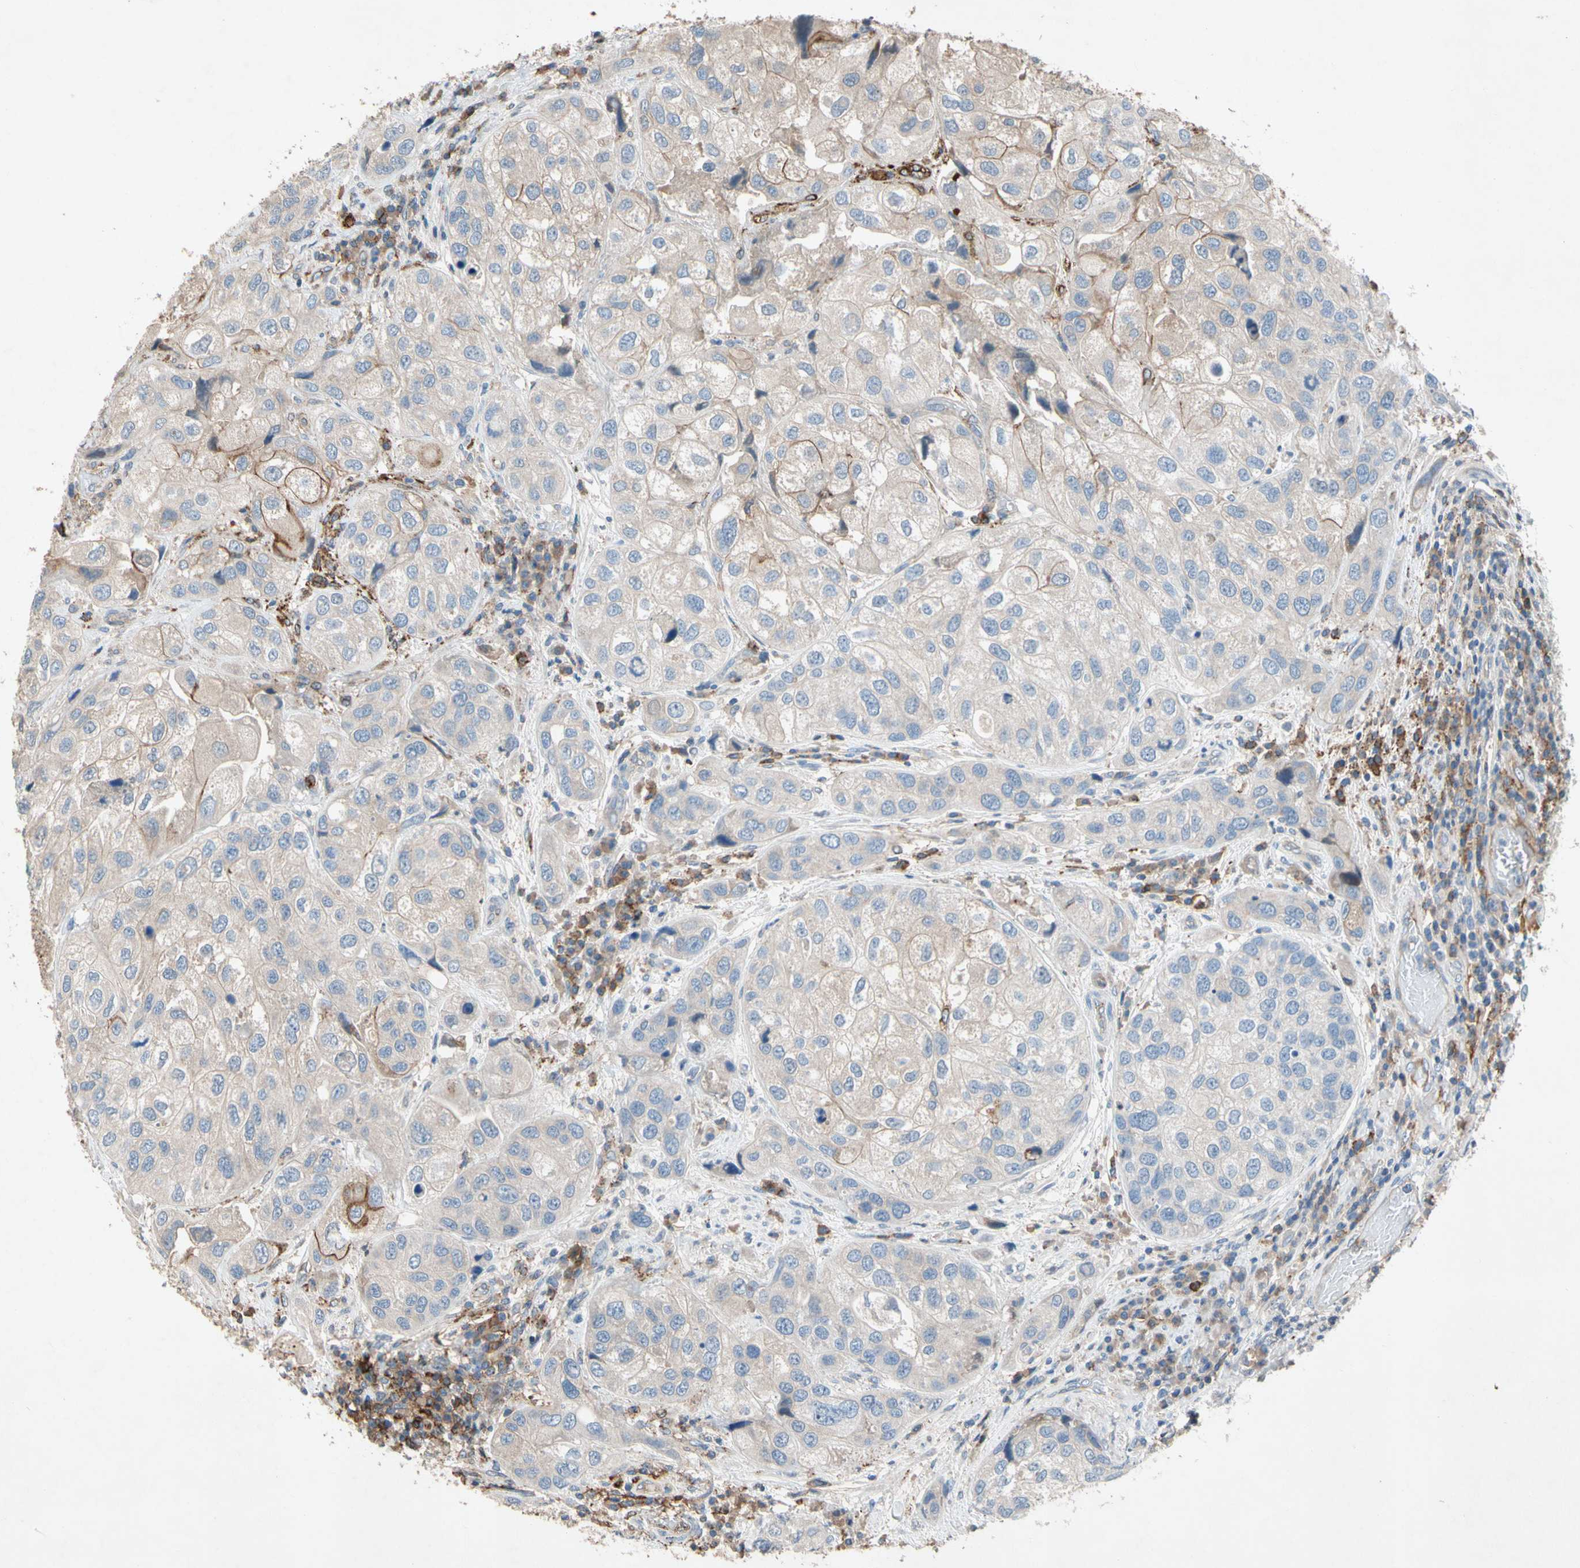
{"staining": {"intensity": "weak", "quantity": "<25%", "location": "cytoplasmic/membranous"}, "tissue": "urothelial cancer", "cell_type": "Tumor cells", "image_type": "cancer", "snomed": [{"axis": "morphology", "description": "Urothelial carcinoma, High grade"}, {"axis": "topography", "description": "Urinary bladder"}], "caption": "An immunohistochemistry histopathology image of urothelial cancer is shown. There is no staining in tumor cells of urothelial cancer.", "gene": "NDFIP2", "patient": {"sex": "female", "age": 64}}